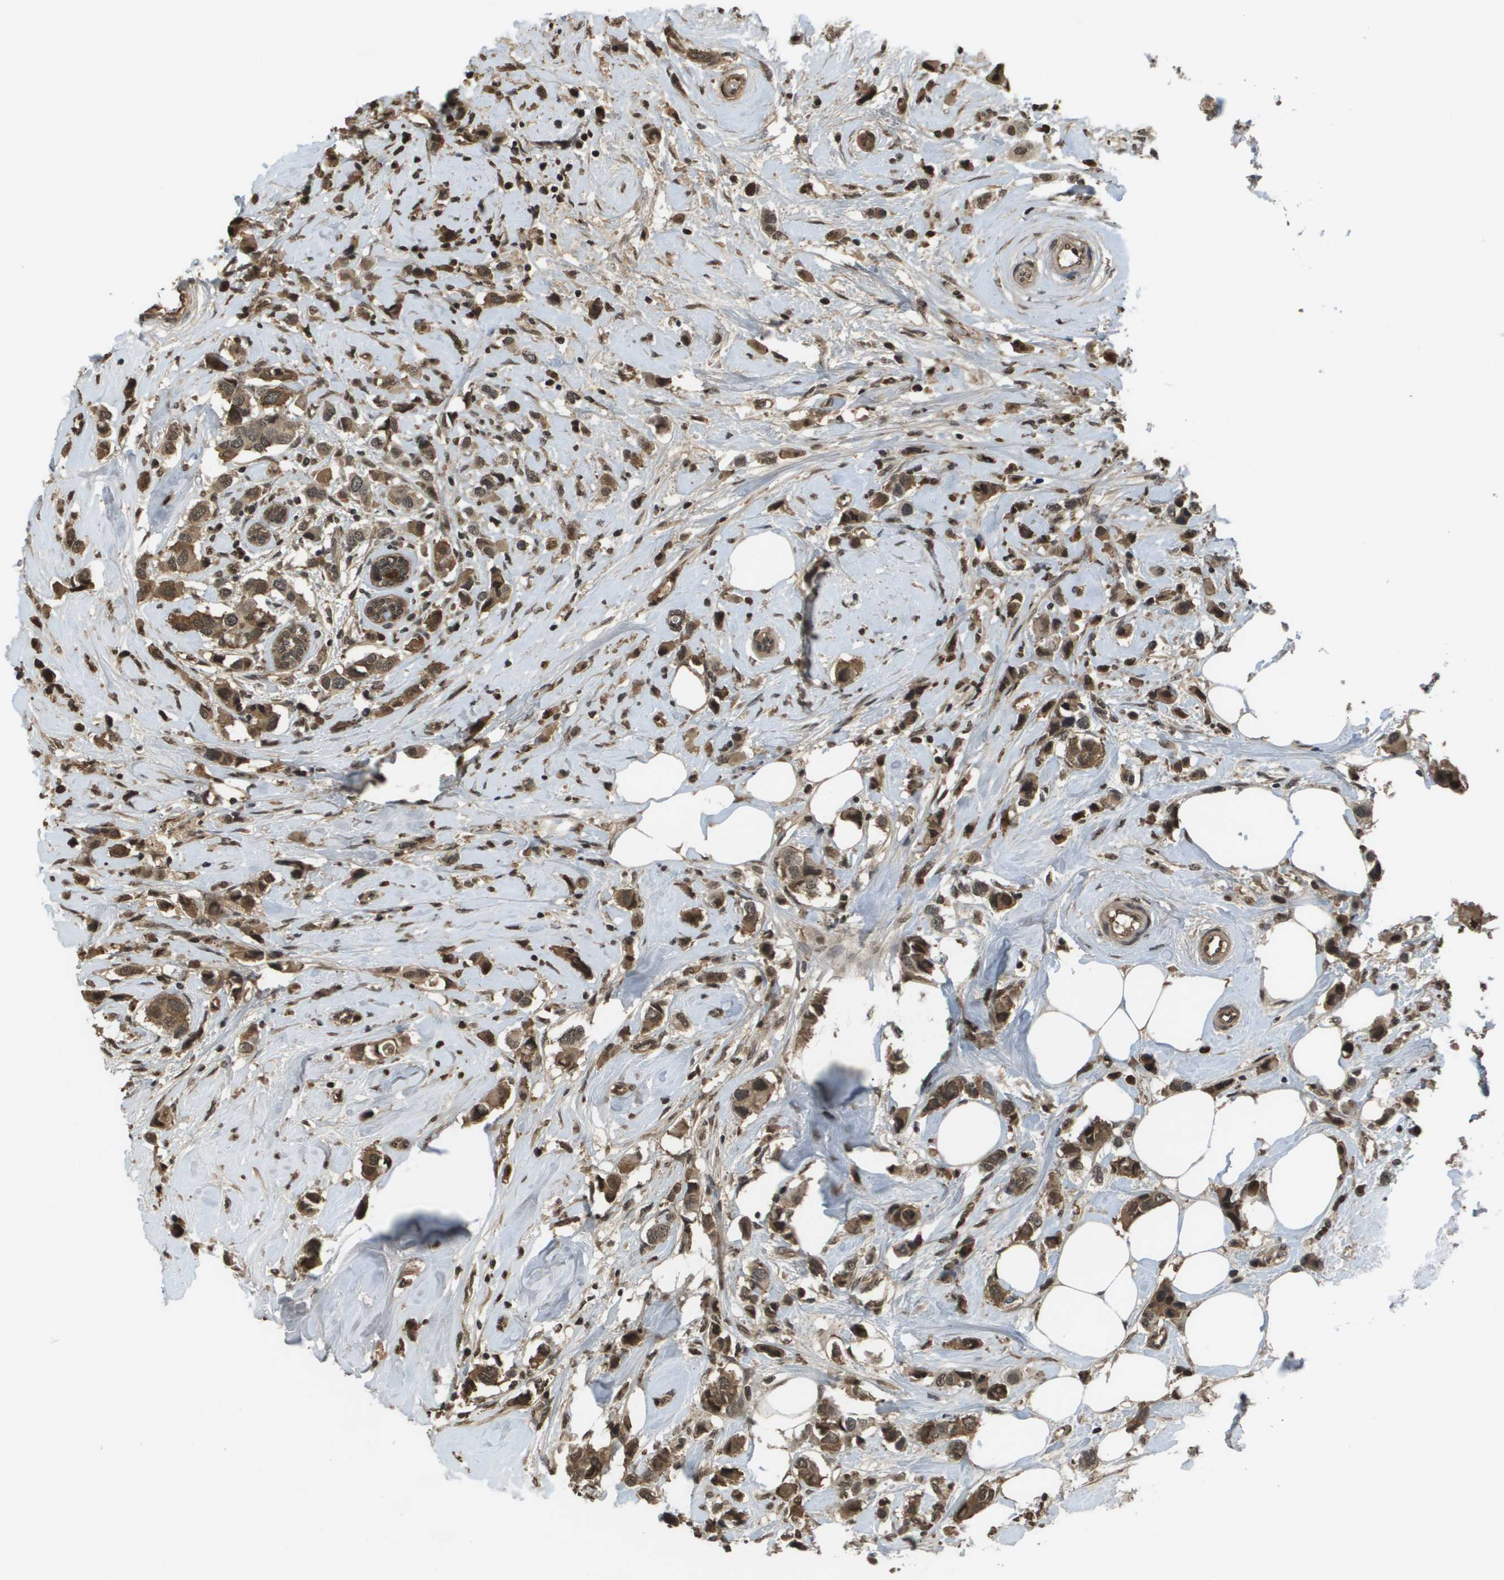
{"staining": {"intensity": "moderate", "quantity": ">75%", "location": "cytoplasmic/membranous,nuclear"}, "tissue": "breast cancer", "cell_type": "Tumor cells", "image_type": "cancer", "snomed": [{"axis": "morphology", "description": "Normal tissue, NOS"}, {"axis": "morphology", "description": "Duct carcinoma"}, {"axis": "topography", "description": "Breast"}], "caption": "A high-resolution photomicrograph shows IHC staining of breast cancer (intraductal carcinoma), which shows moderate cytoplasmic/membranous and nuclear positivity in approximately >75% of tumor cells.", "gene": "NDRG2", "patient": {"sex": "female", "age": 50}}